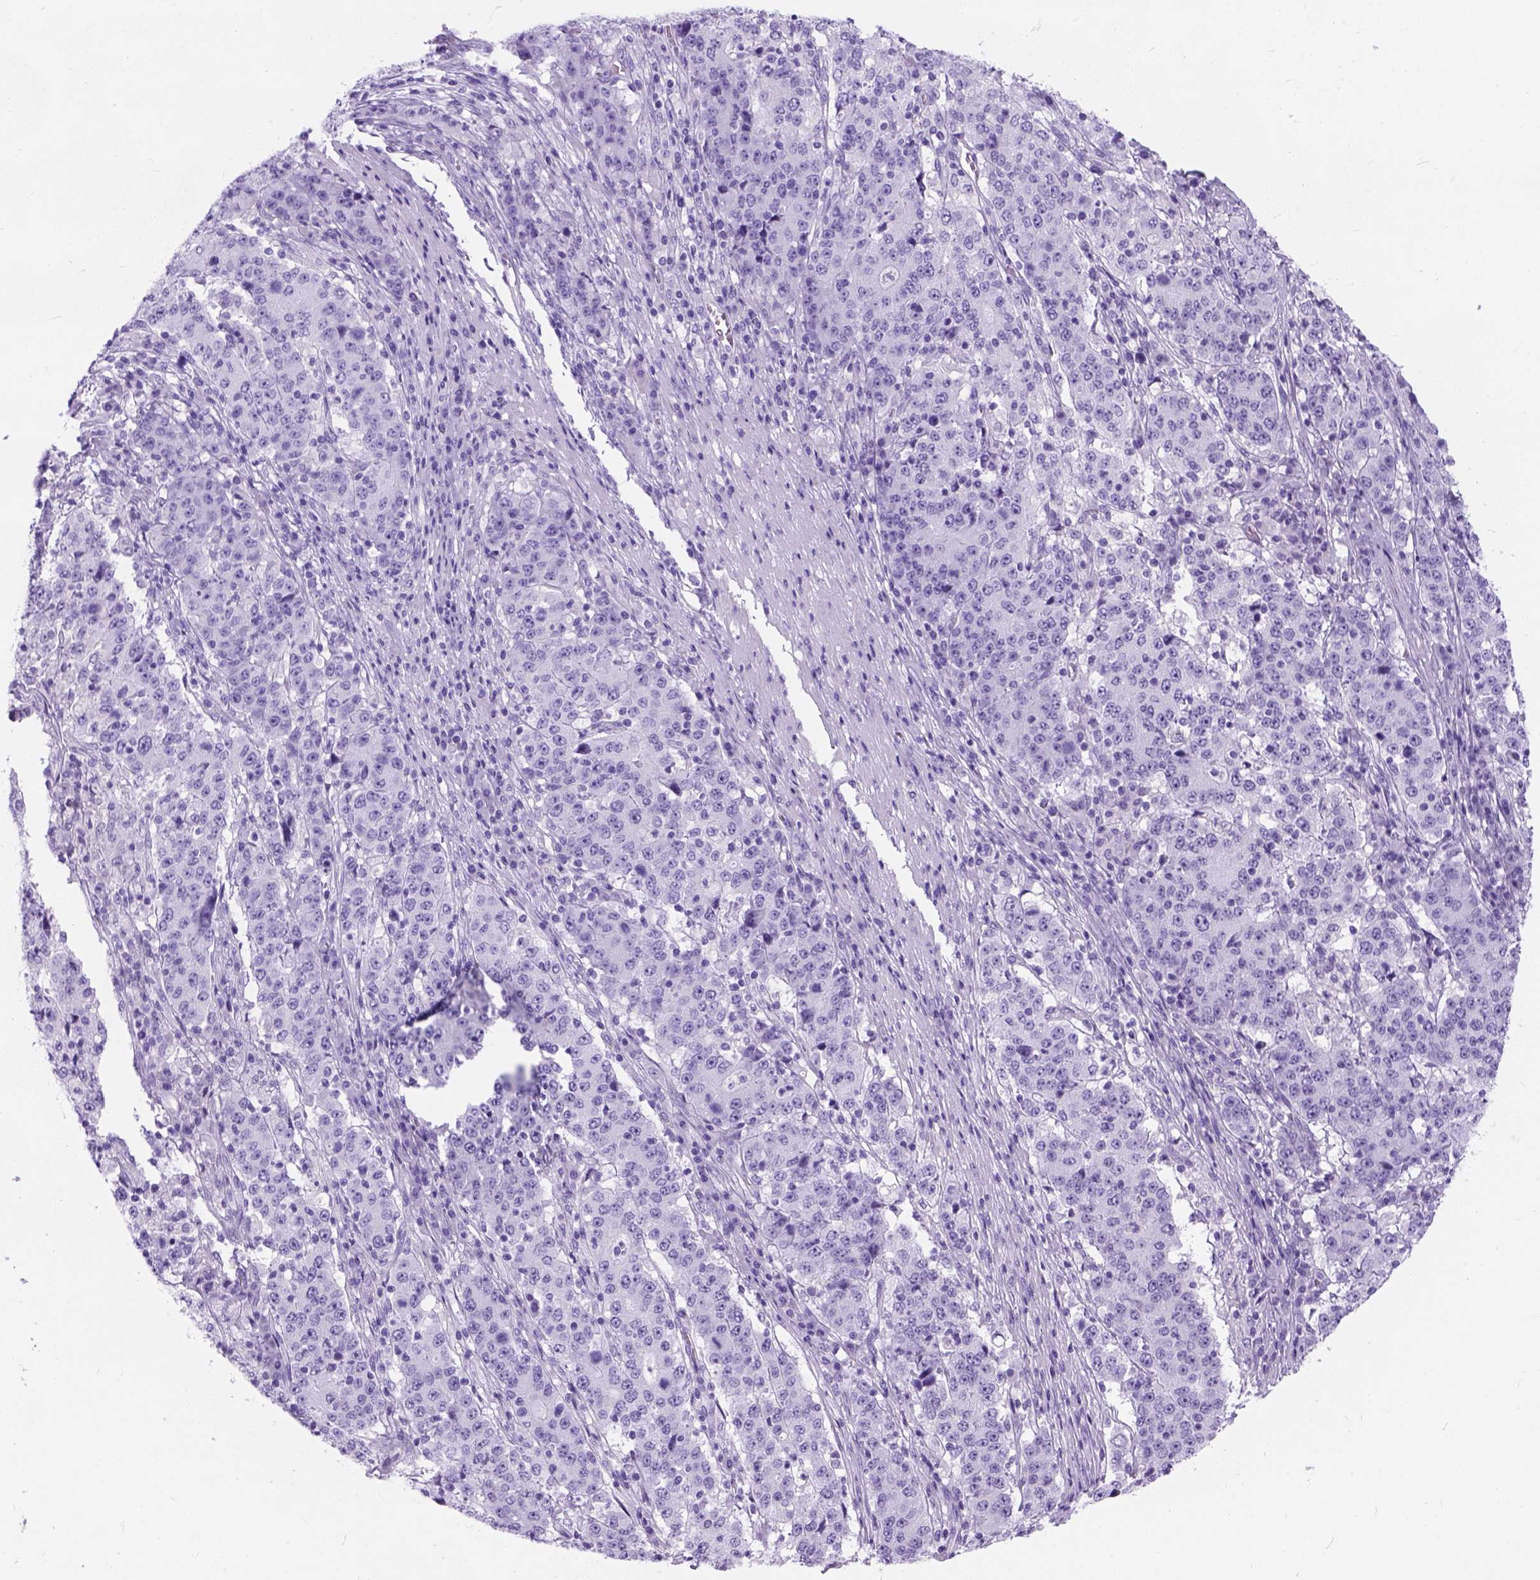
{"staining": {"intensity": "negative", "quantity": "none", "location": "none"}, "tissue": "stomach cancer", "cell_type": "Tumor cells", "image_type": "cancer", "snomed": [{"axis": "morphology", "description": "Adenocarcinoma, NOS"}, {"axis": "topography", "description": "Stomach"}], "caption": "This is an immunohistochemistry histopathology image of stomach cancer (adenocarcinoma). There is no expression in tumor cells.", "gene": "C7orf57", "patient": {"sex": "male", "age": 59}}